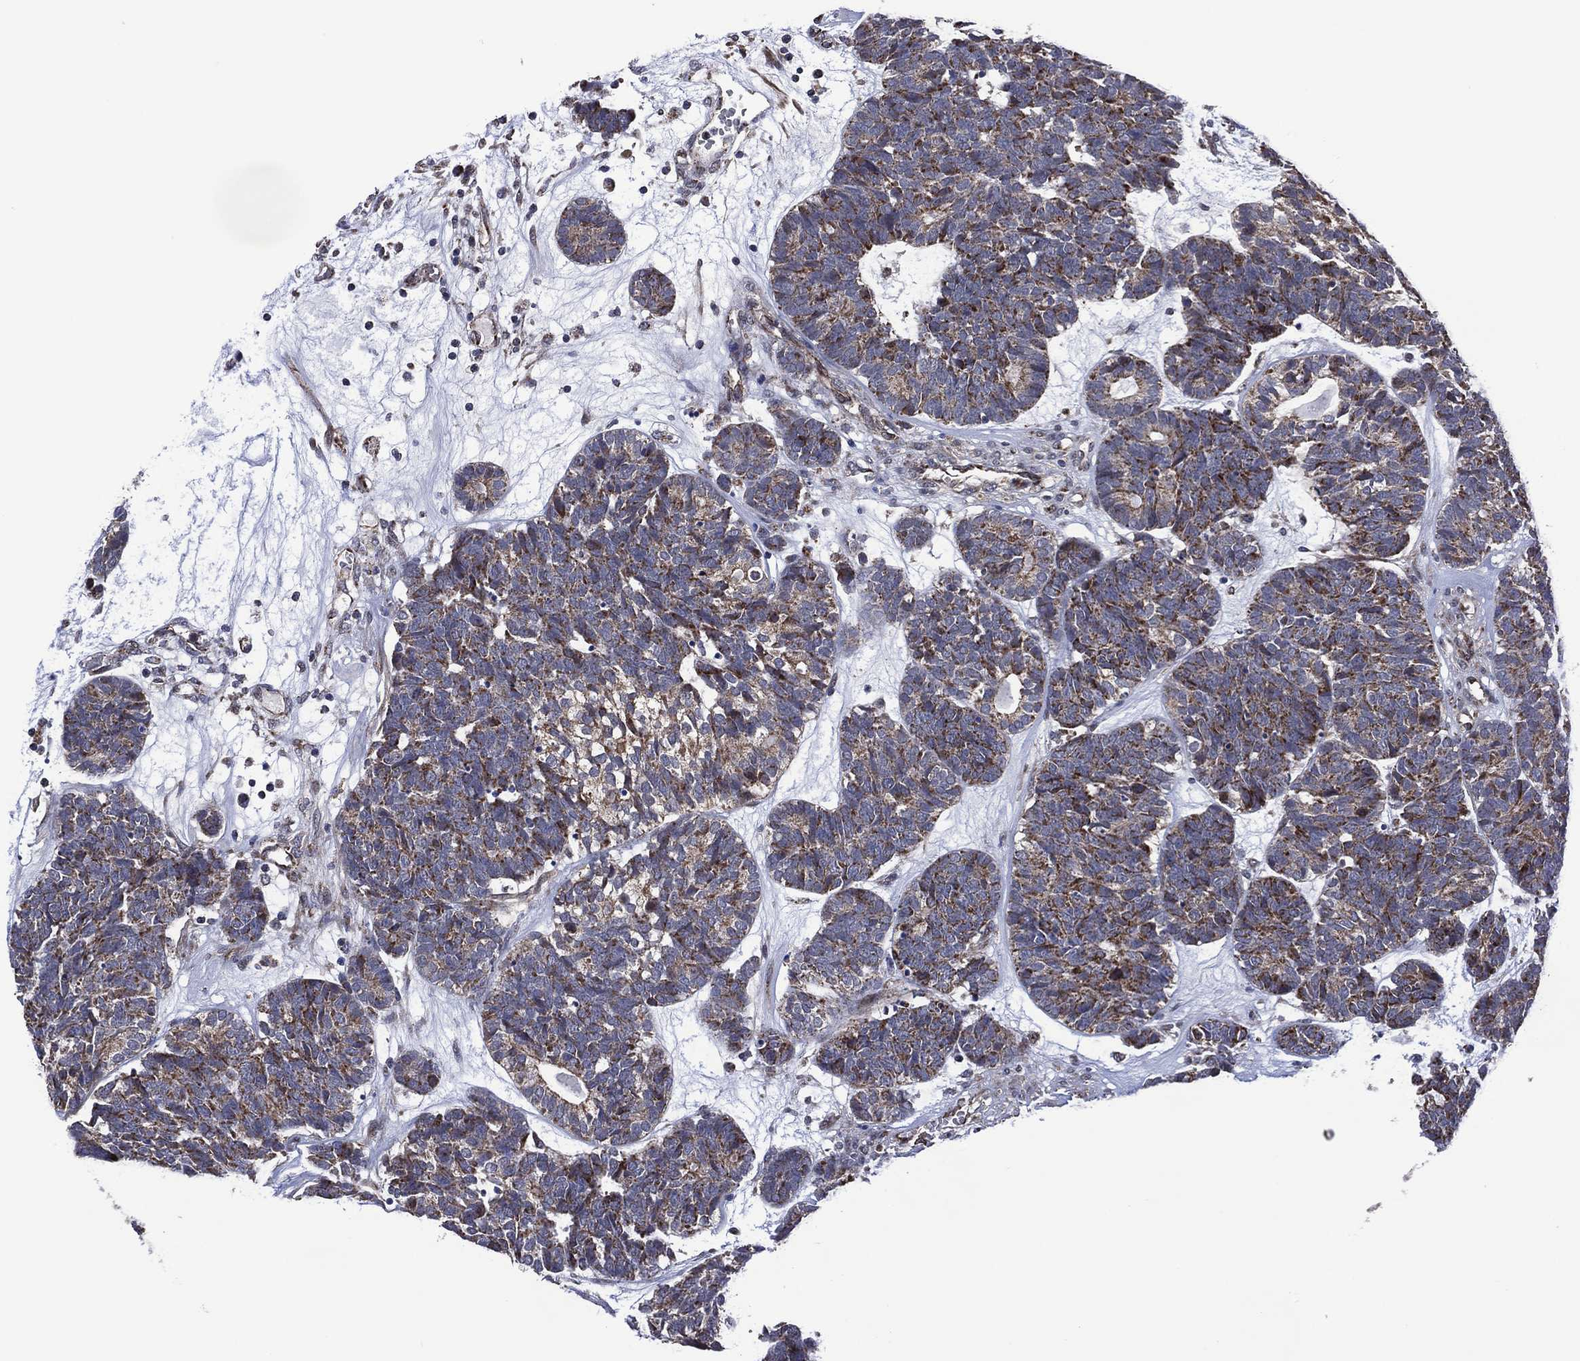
{"staining": {"intensity": "weak", "quantity": "25%-75%", "location": "cytoplasmic/membranous"}, "tissue": "head and neck cancer", "cell_type": "Tumor cells", "image_type": "cancer", "snomed": [{"axis": "morphology", "description": "Adenocarcinoma, NOS"}, {"axis": "topography", "description": "Head-Neck"}], "caption": "Protein positivity by immunohistochemistry (IHC) exhibits weak cytoplasmic/membranous expression in about 25%-75% of tumor cells in head and neck adenocarcinoma. The staining was performed using DAB (3,3'-diaminobenzidine) to visualize the protein expression in brown, while the nuclei were stained in blue with hematoxylin (Magnification: 20x).", "gene": "HTD2", "patient": {"sex": "female", "age": 81}}